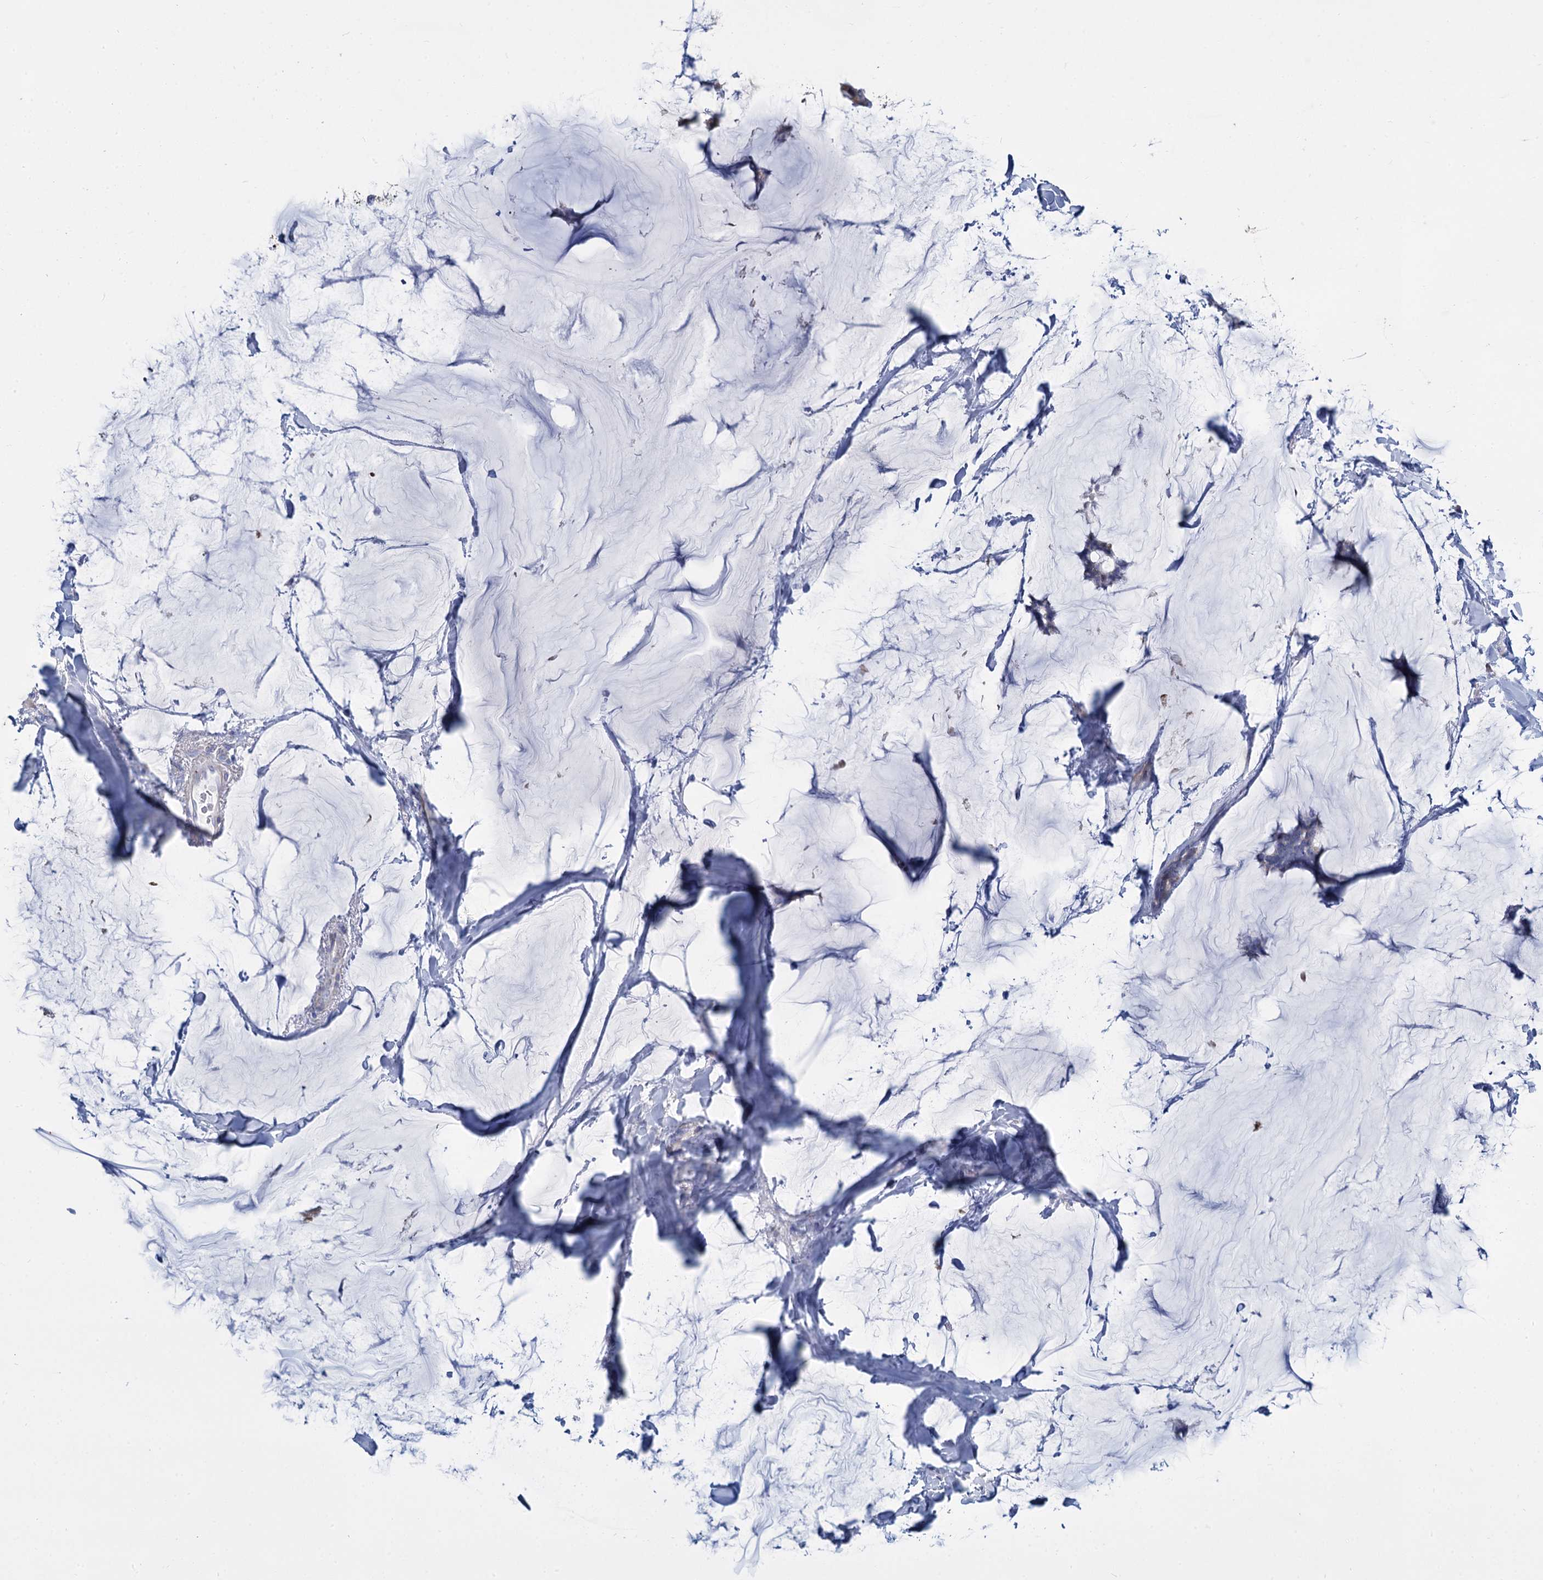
{"staining": {"intensity": "negative", "quantity": "none", "location": "none"}, "tissue": "breast cancer", "cell_type": "Tumor cells", "image_type": "cancer", "snomed": [{"axis": "morphology", "description": "Duct carcinoma"}, {"axis": "topography", "description": "Breast"}], "caption": "Tumor cells show no significant protein staining in breast infiltrating ductal carcinoma. The staining is performed using DAB (3,3'-diaminobenzidine) brown chromogen with nuclei counter-stained in using hematoxylin.", "gene": "TRIM77", "patient": {"sex": "female", "age": 93}}